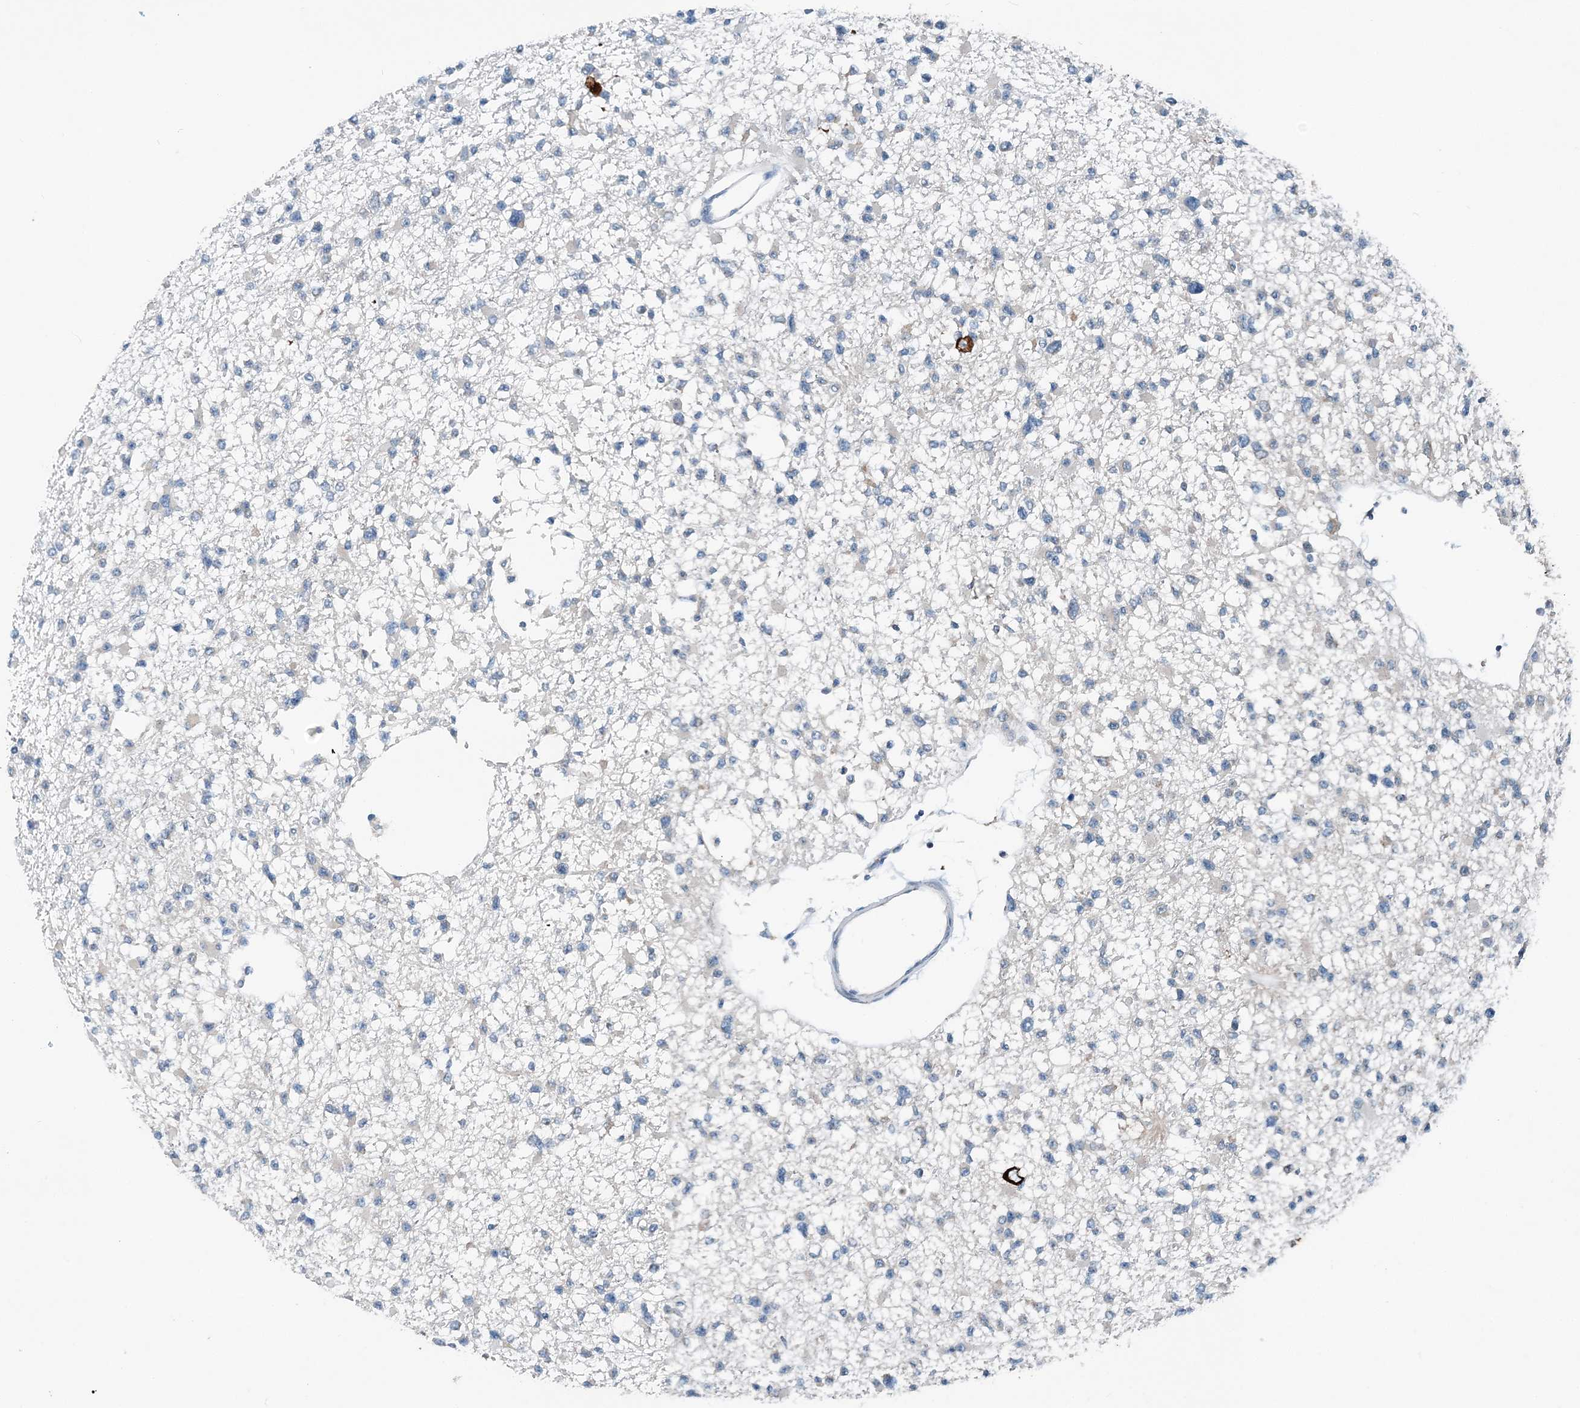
{"staining": {"intensity": "negative", "quantity": "none", "location": "none"}, "tissue": "glioma", "cell_type": "Tumor cells", "image_type": "cancer", "snomed": [{"axis": "morphology", "description": "Glioma, malignant, Low grade"}, {"axis": "topography", "description": "Brain"}], "caption": "The immunohistochemistry histopathology image has no significant staining in tumor cells of glioma tissue.", "gene": "EEF1A2", "patient": {"sex": "female", "age": 22}}